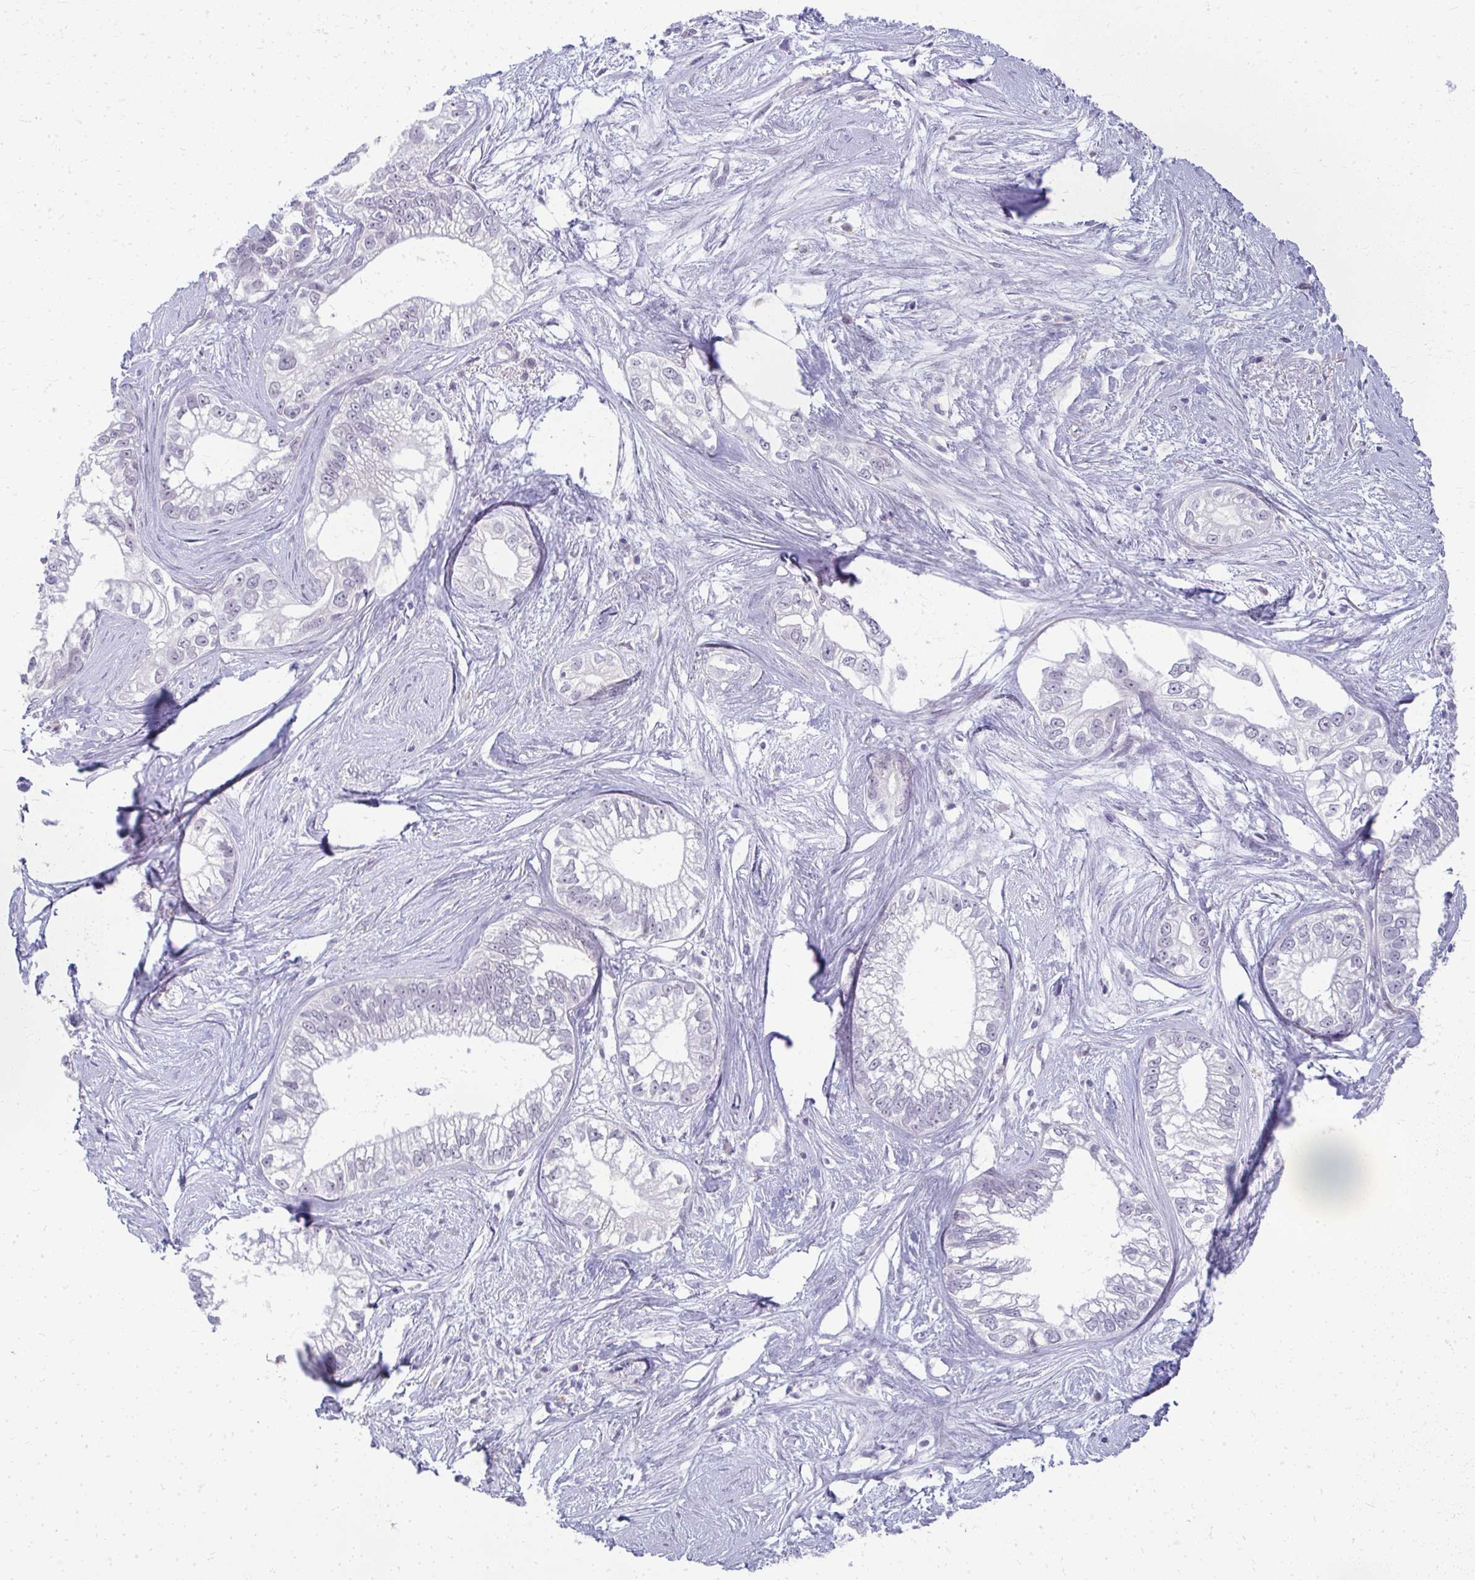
{"staining": {"intensity": "negative", "quantity": "none", "location": "none"}, "tissue": "pancreatic cancer", "cell_type": "Tumor cells", "image_type": "cancer", "snomed": [{"axis": "morphology", "description": "Adenocarcinoma, NOS"}, {"axis": "topography", "description": "Pancreas"}], "caption": "Tumor cells are negative for brown protein staining in pancreatic adenocarcinoma.", "gene": "TEX33", "patient": {"sex": "male", "age": 70}}